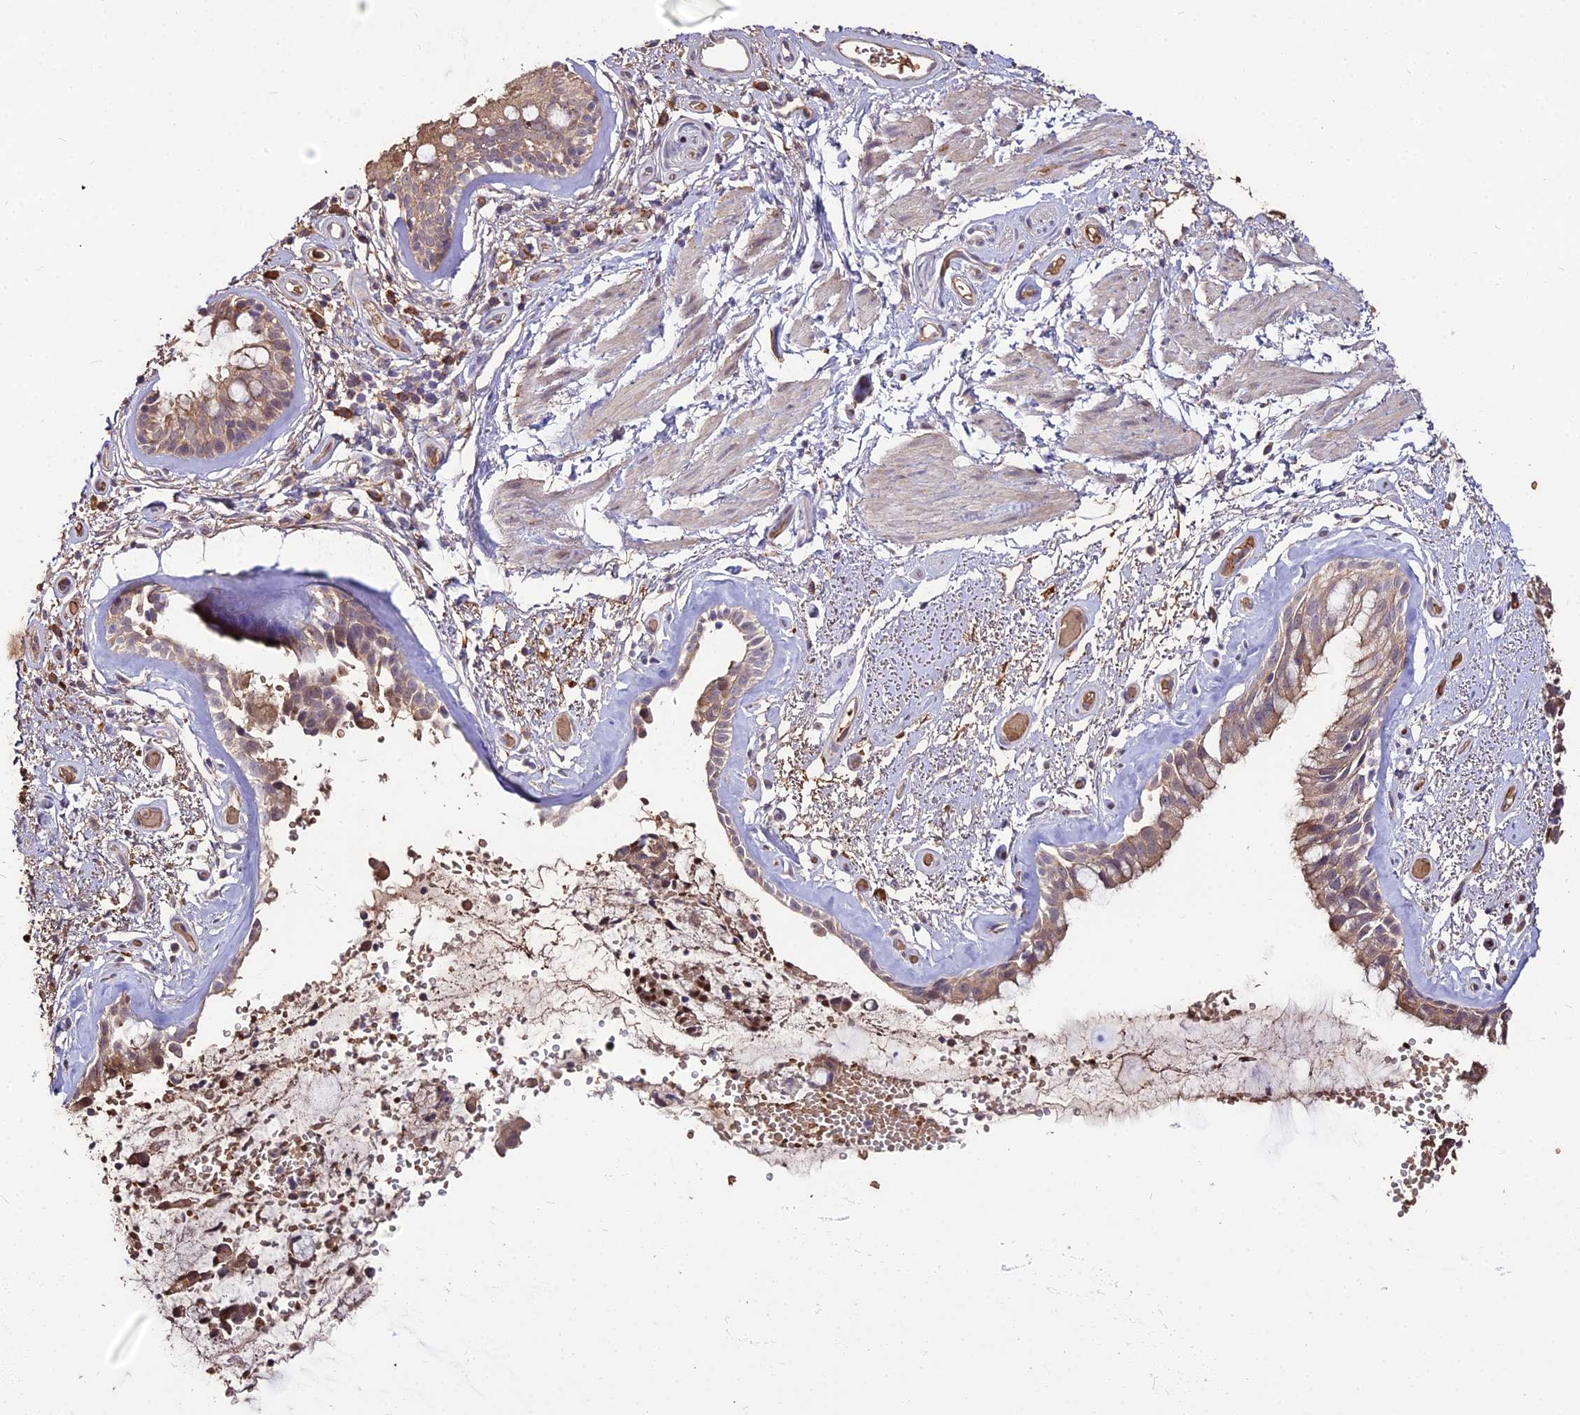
{"staining": {"intensity": "moderate", "quantity": ">75%", "location": "cytoplasmic/membranous"}, "tissue": "bronchus", "cell_type": "Respiratory epithelial cells", "image_type": "normal", "snomed": [{"axis": "morphology", "description": "Normal tissue, NOS"}, {"axis": "topography", "description": "Cartilage tissue"}, {"axis": "topography", "description": "Bronchus"}], "caption": "Brown immunohistochemical staining in normal bronchus displays moderate cytoplasmic/membranous positivity in approximately >75% of respiratory epithelial cells.", "gene": "ZDBF2", "patient": {"sex": "female", "age": 66}}